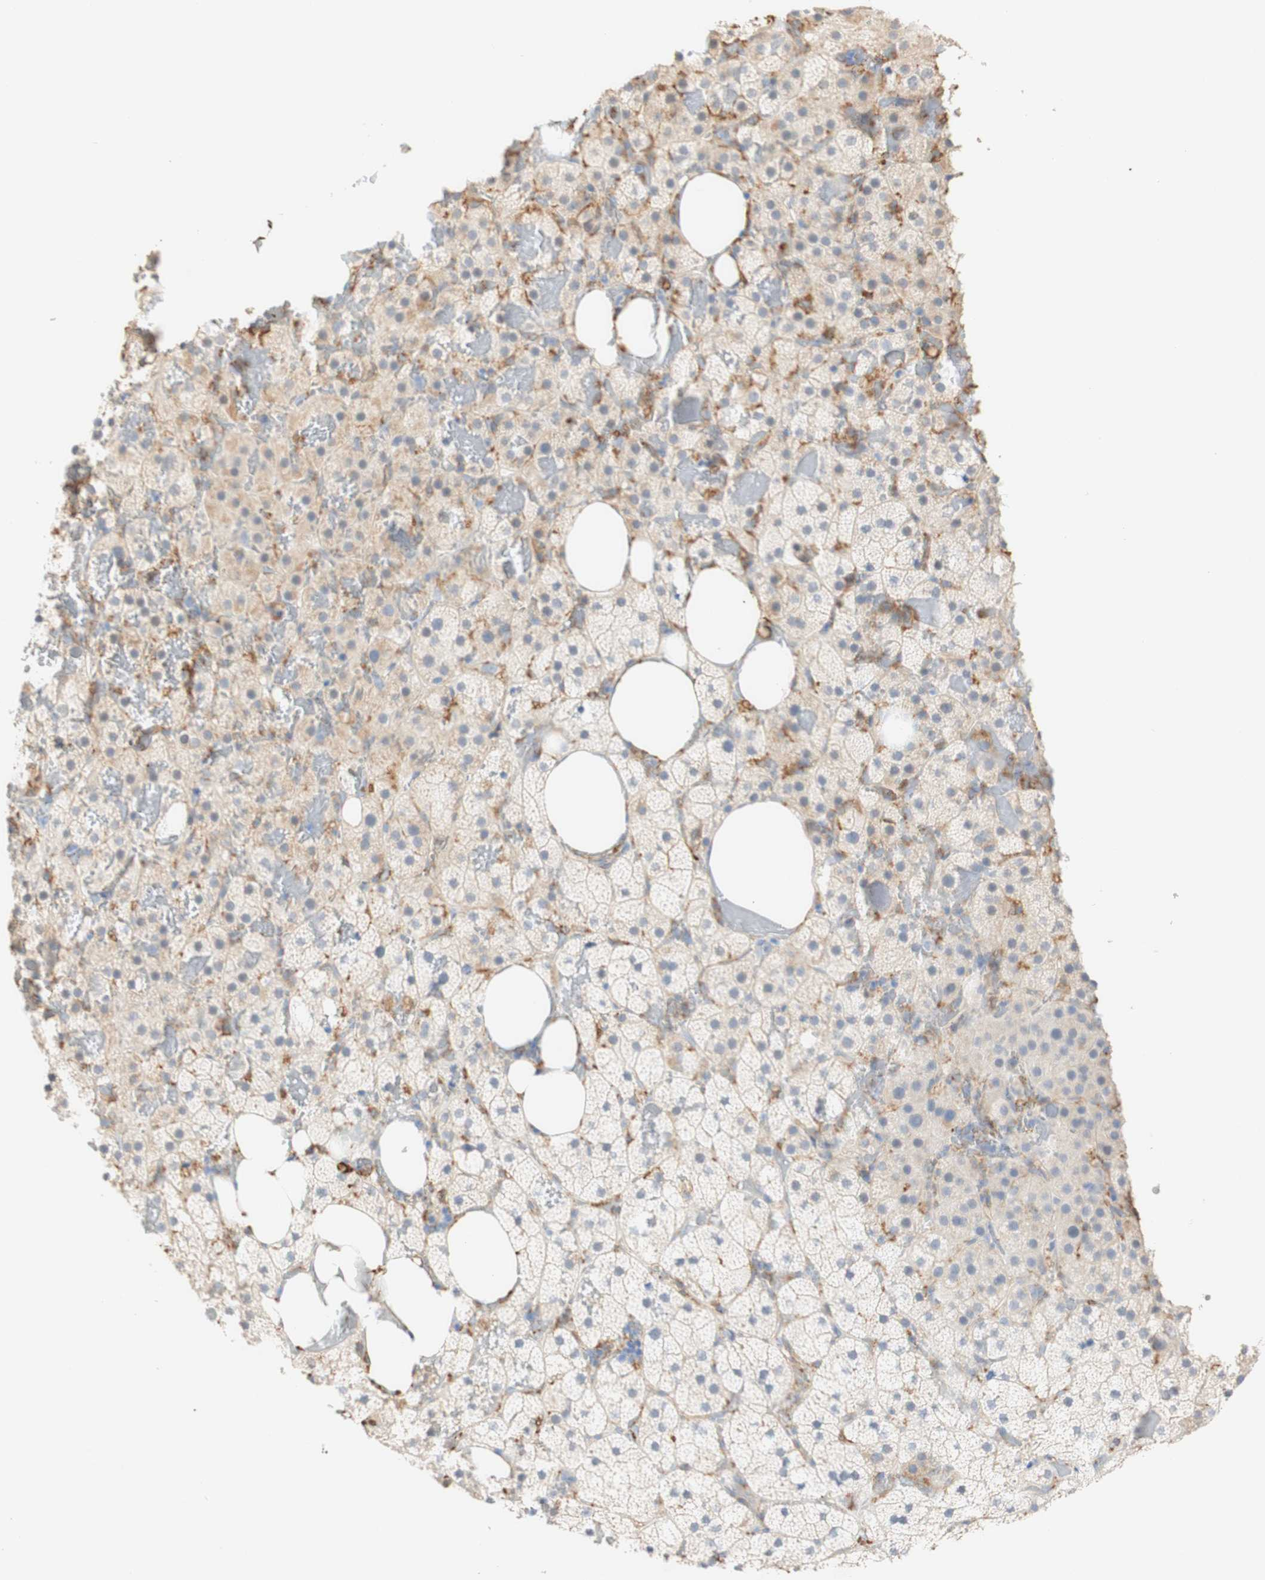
{"staining": {"intensity": "weak", "quantity": ">75%", "location": "cytoplasmic/membranous"}, "tissue": "adrenal gland", "cell_type": "Glandular cells", "image_type": "normal", "snomed": [{"axis": "morphology", "description": "Normal tissue, NOS"}, {"axis": "topography", "description": "Adrenal gland"}], "caption": "Glandular cells reveal low levels of weak cytoplasmic/membranous positivity in about >75% of cells in unremarkable human adrenal gland. (Stains: DAB in brown, nuclei in blue, Microscopy: brightfield microscopy at high magnification).", "gene": "FCGRT", "patient": {"sex": "female", "age": 59}}